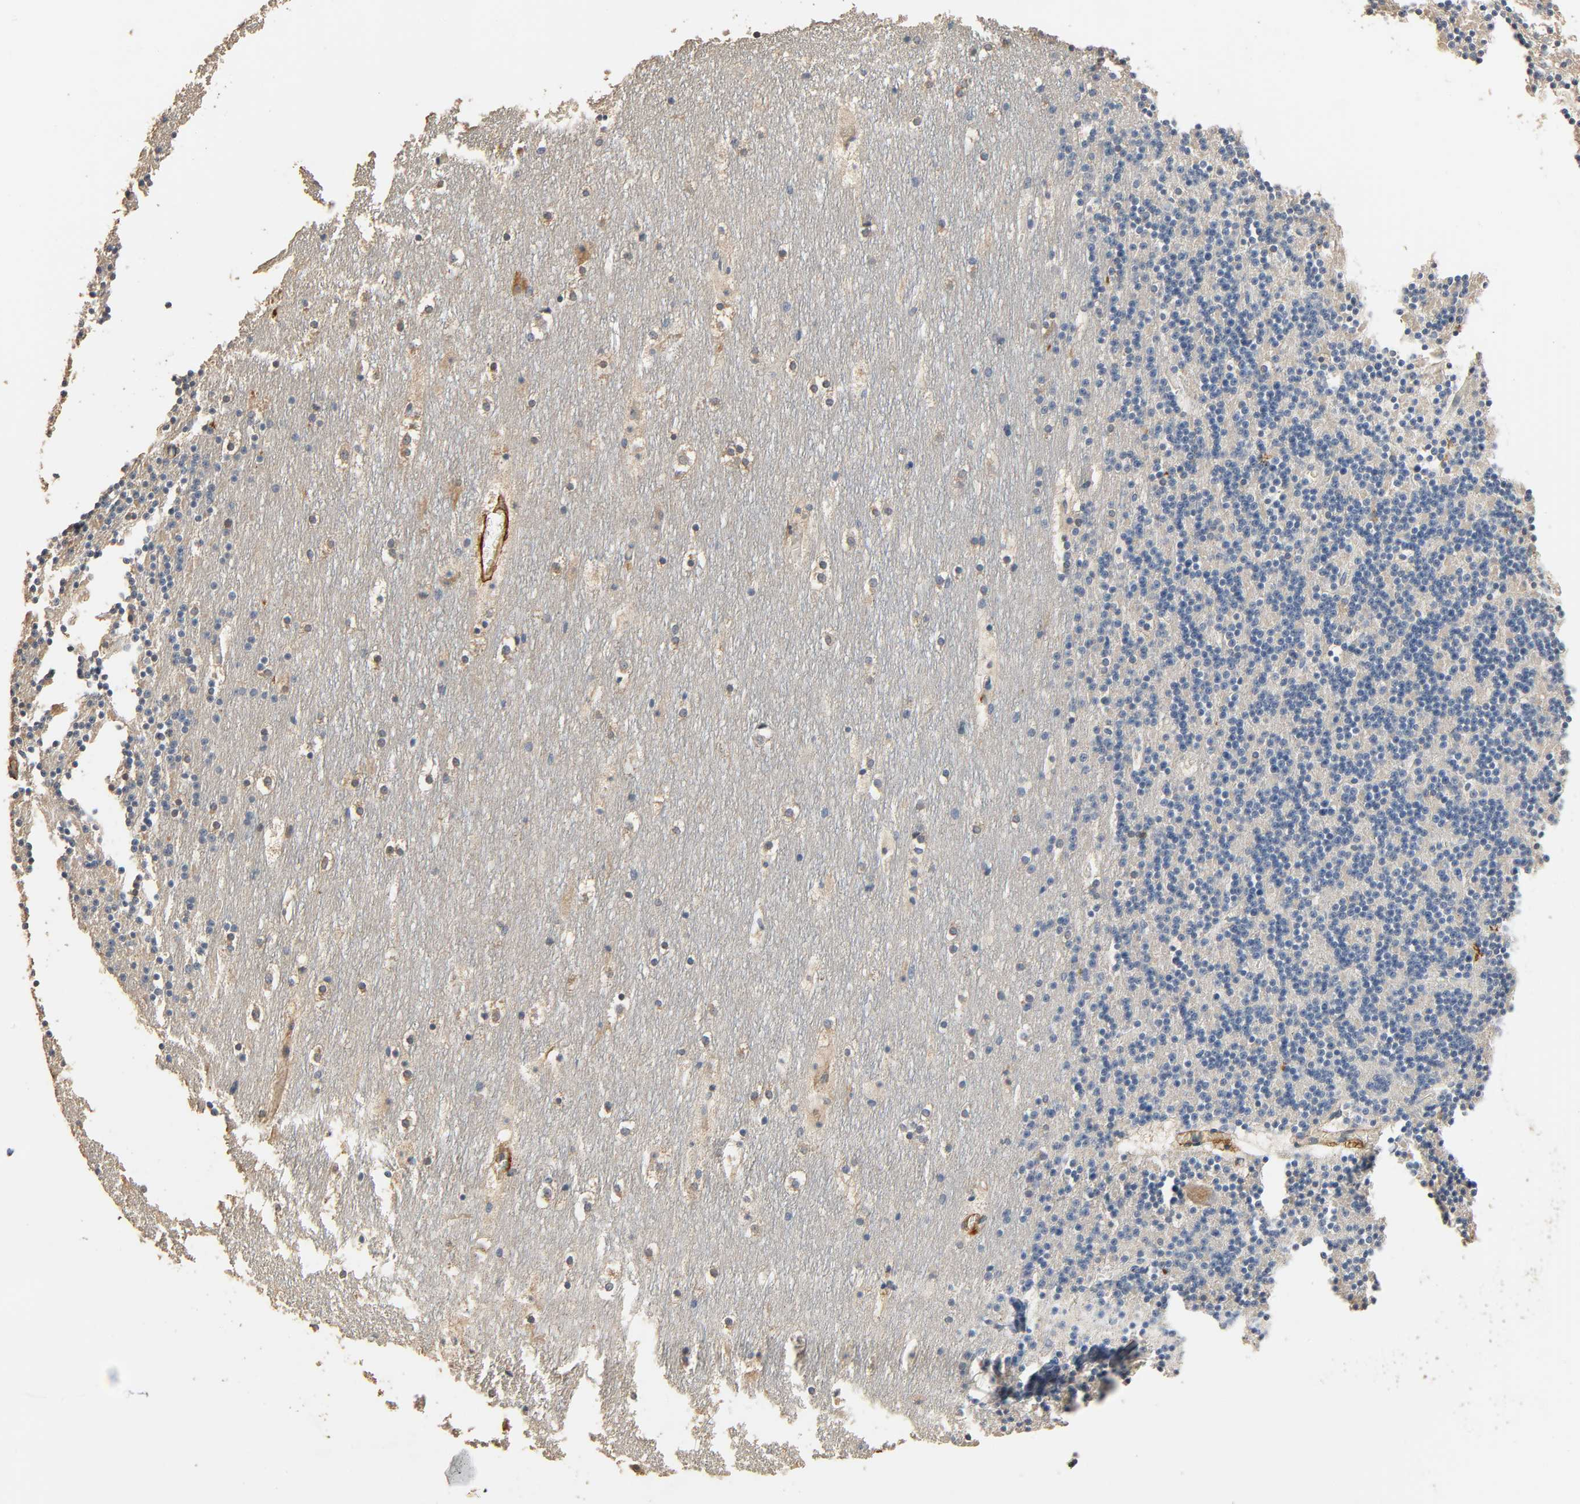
{"staining": {"intensity": "negative", "quantity": "none", "location": "none"}, "tissue": "cerebellum", "cell_type": "Cells in granular layer", "image_type": "normal", "snomed": [{"axis": "morphology", "description": "Normal tissue, NOS"}, {"axis": "topography", "description": "Cerebellum"}], "caption": "An image of cerebellum stained for a protein exhibits no brown staining in cells in granular layer. The staining is performed using DAB brown chromogen with nuclei counter-stained in using hematoxylin.", "gene": "GSTA1", "patient": {"sex": "male", "age": 45}}